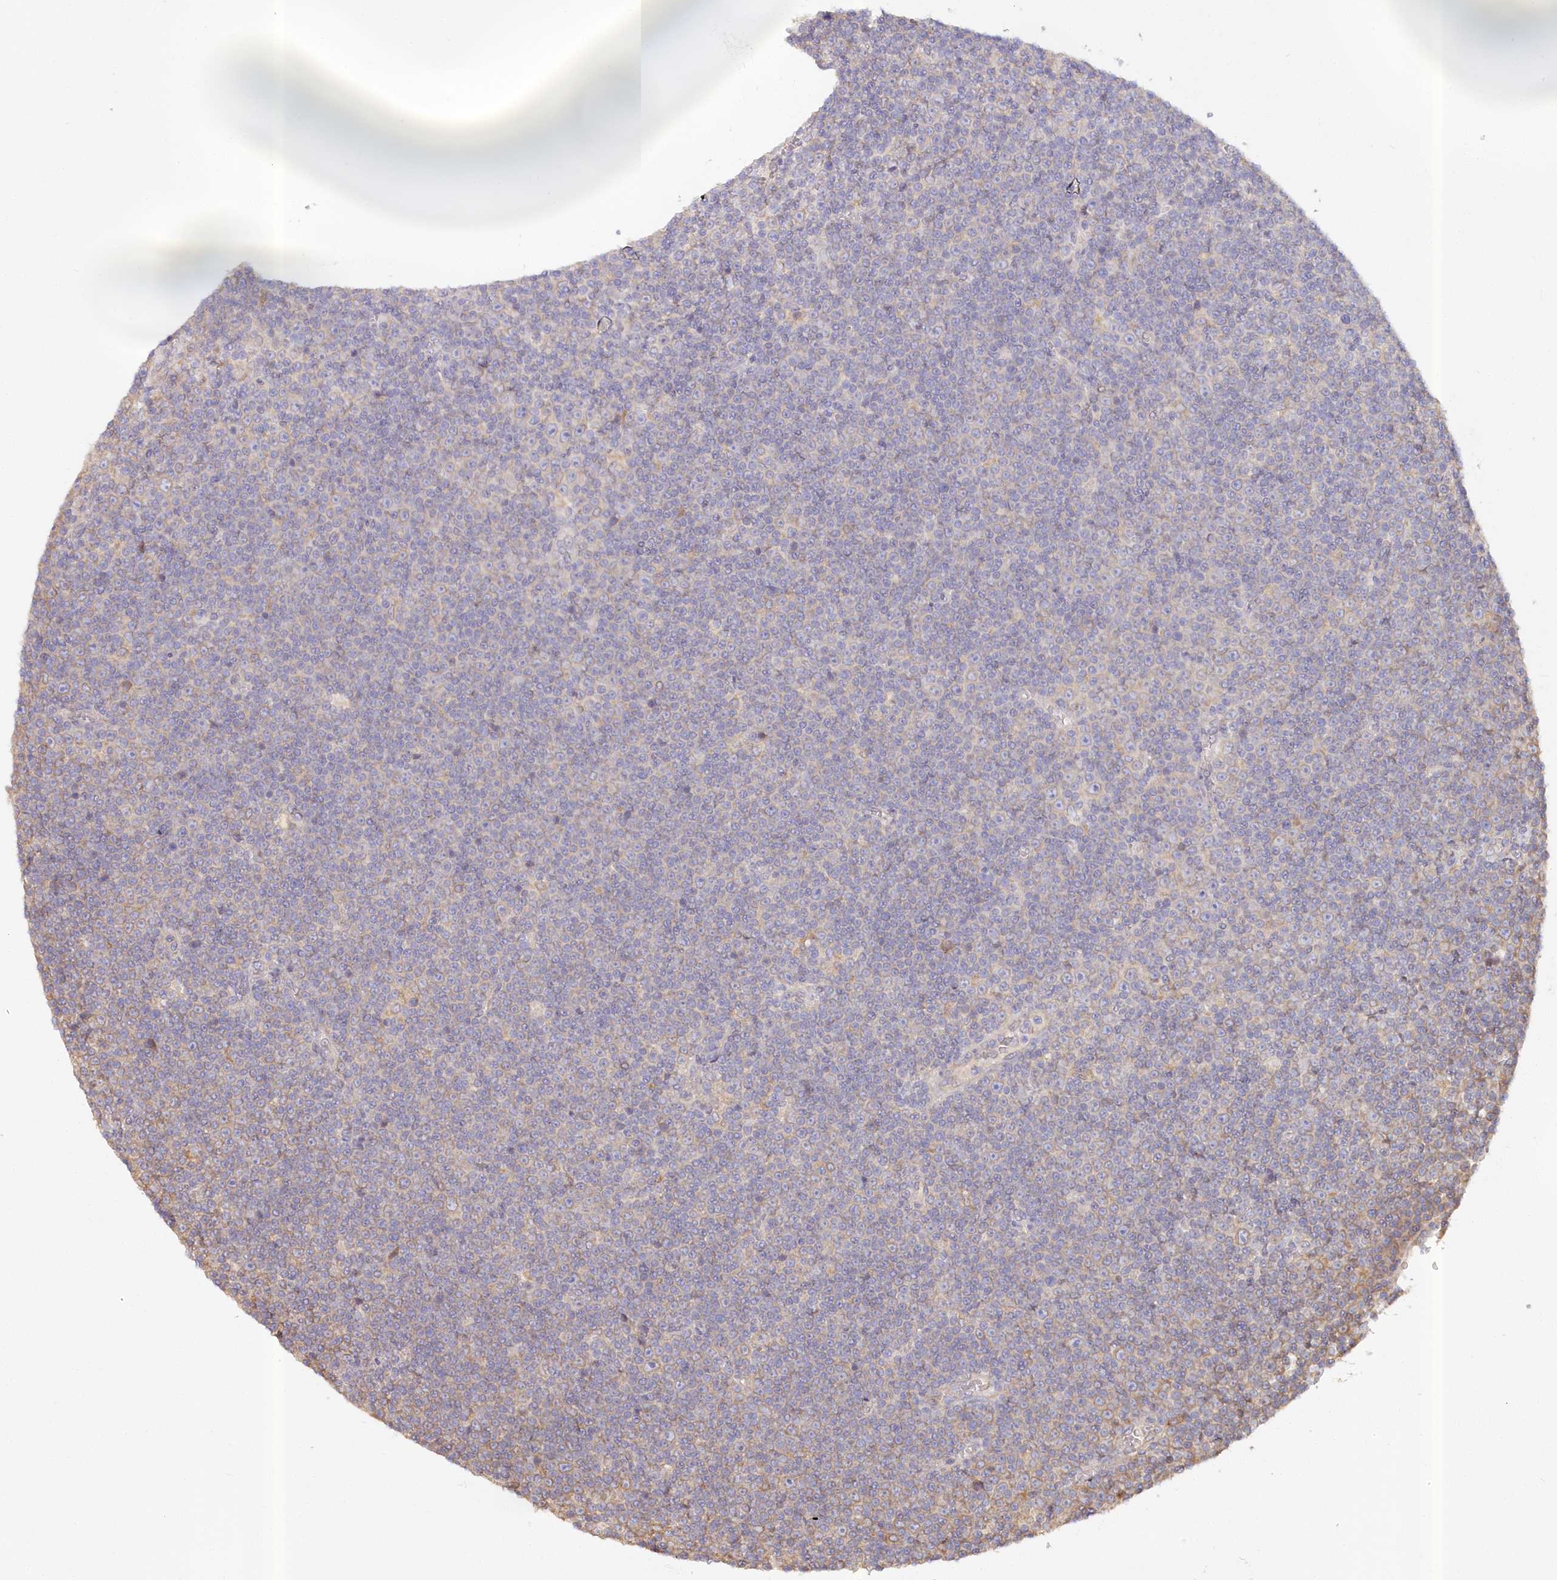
{"staining": {"intensity": "weak", "quantity": "<25%", "location": "cytoplasmic/membranous"}, "tissue": "lymphoma", "cell_type": "Tumor cells", "image_type": "cancer", "snomed": [{"axis": "morphology", "description": "Malignant lymphoma, non-Hodgkin's type, Low grade"}, {"axis": "topography", "description": "Lymph node"}], "caption": "Immunohistochemical staining of lymphoma reveals no significant expression in tumor cells. The staining was performed using DAB to visualize the protein expression in brown, while the nuclei were stained in blue with hematoxylin (Magnification: 20x).", "gene": "PAIP2", "patient": {"sex": "female", "age": 67}}